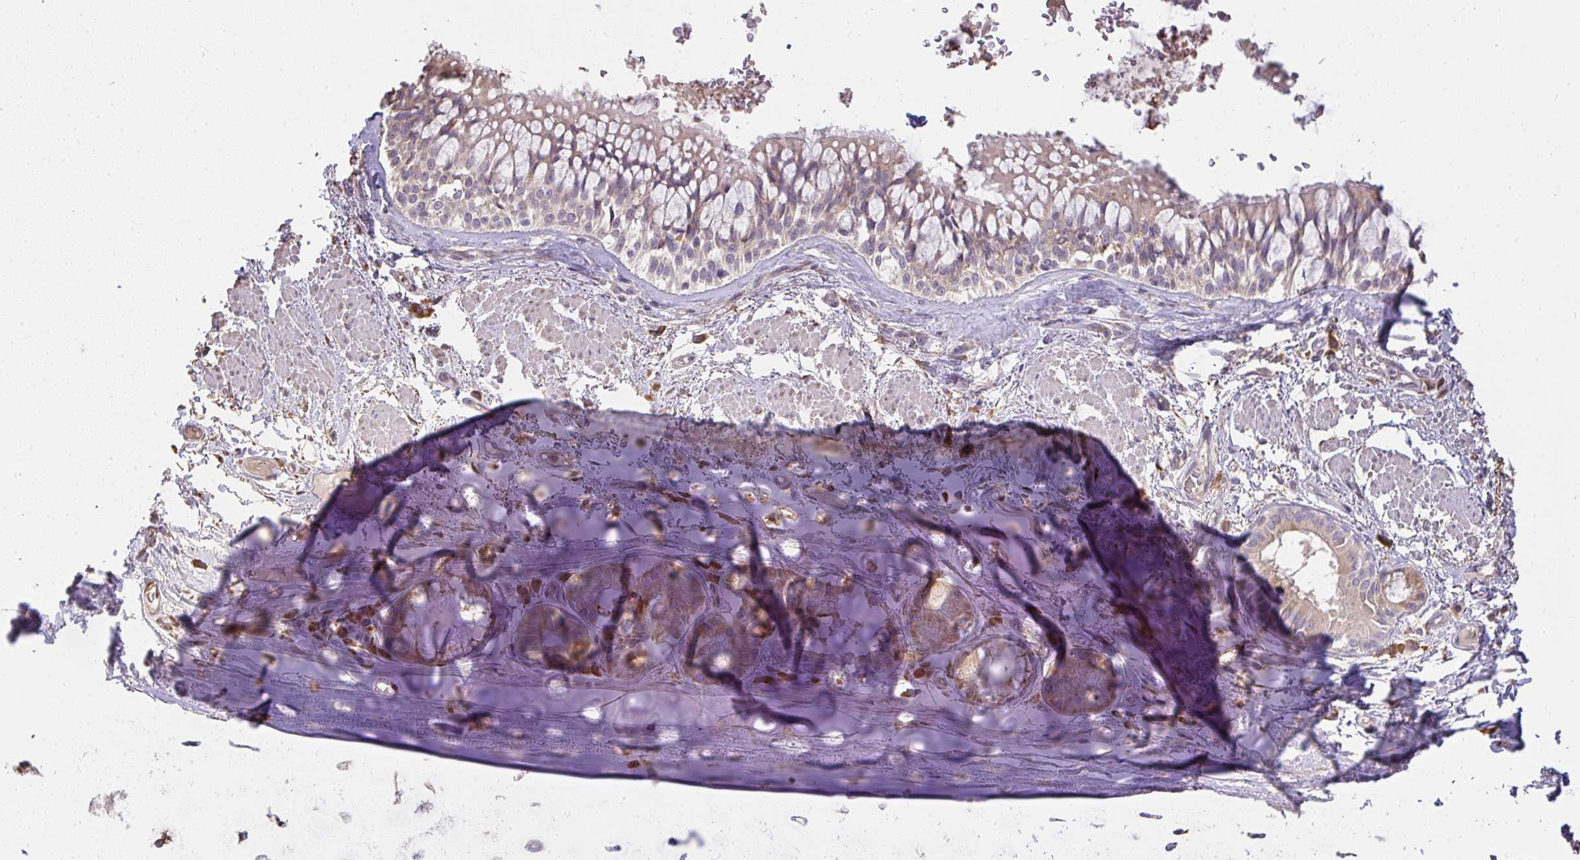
{"staining": {"intensity": "moderate", "quantity": ">75%", "location": "cytoplasmic/membranous"}, "tissue": "soft tissue", "cell_type": "Chondrocytes", "image_type": "normal", "snomed": [{"axis": "morphology", "description": "Normal tissue, NOS"}, {"axis": "topography", "description": "Cartilage tissue"}, {"axis": "topography", "description": "Bronchus"}], "caption": "Immunohistochemistry (IHC) histopathology image of normal soft tissue: soft tissue stained using IHC exhibits medium levels of moderate protein expression localized specifically in the cytoplasmic/membranous of chondrocytes, appearing as a cytoplasmic/membranous brown color.", "gene": "BRINP3", "patient": {"sex": "male", "age": 64}}